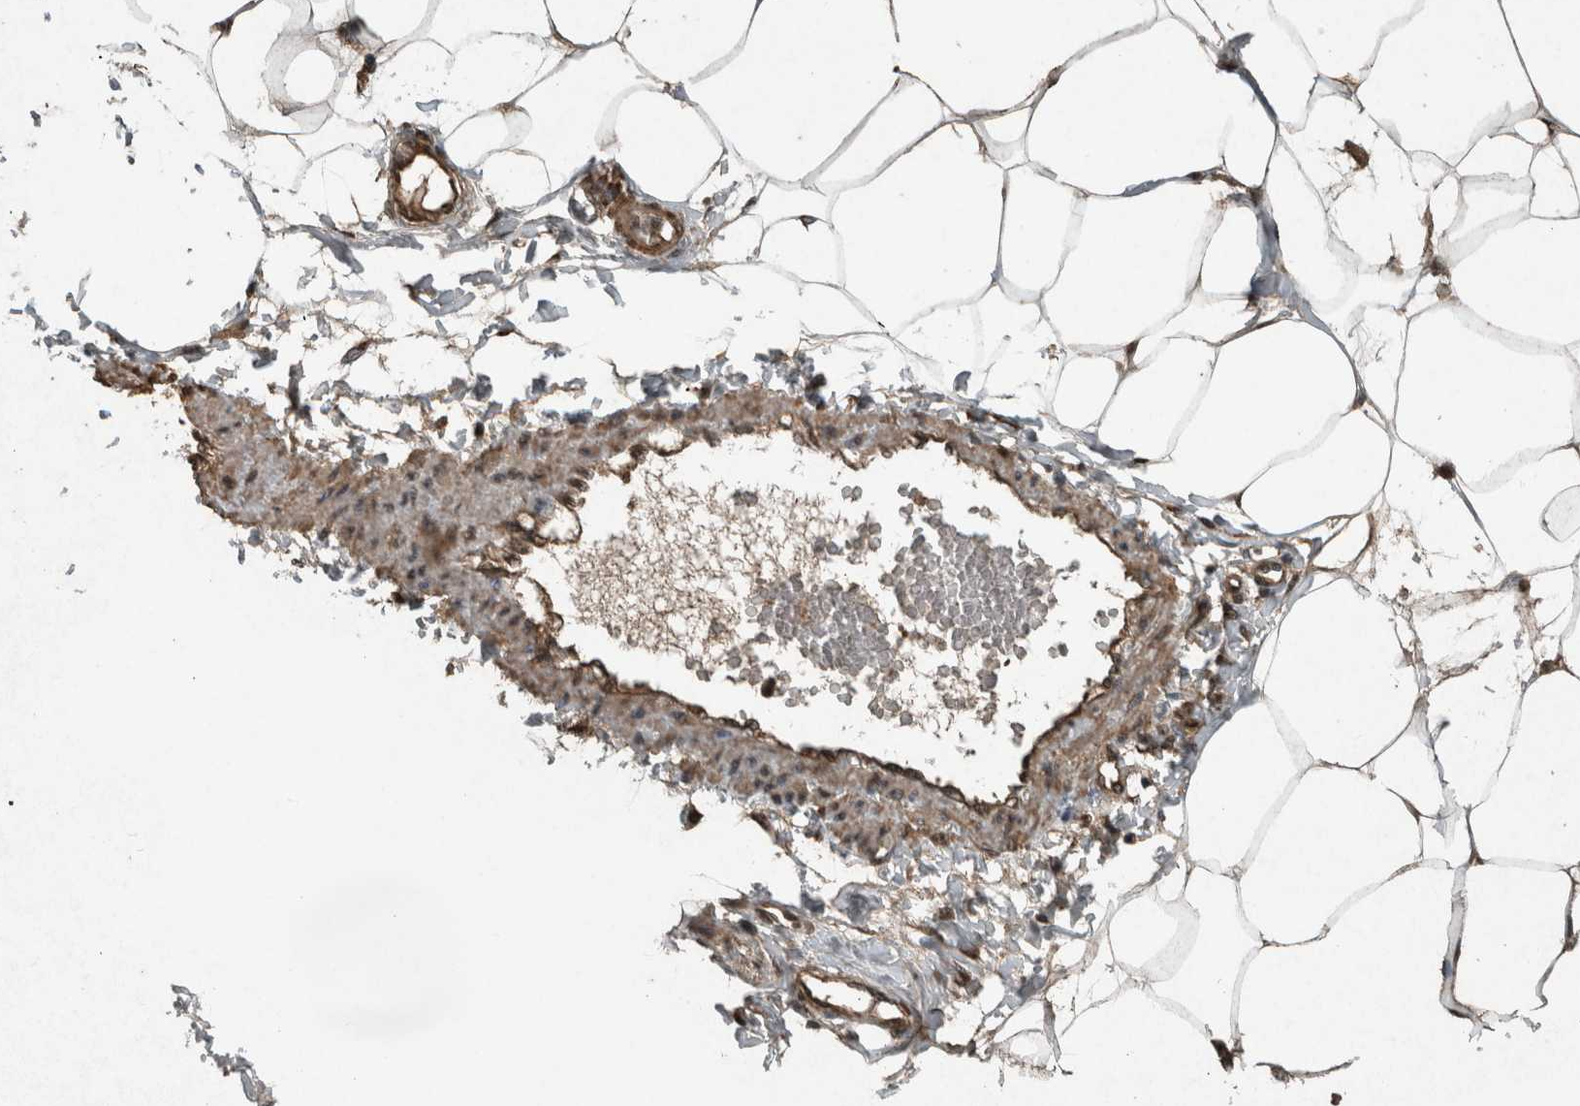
{"staining": {"intensity": "moderate", "quantity": ">75%", "location": "cytoplasmic/membranous"}, "tissue": "adipose tissue", "cell_type": "Adipocytes", "image_type": "normal", "snomed": [{"axis": "morphology", "description": "Normal tissue, NOS"}, {"axis": "morphology", "description": "Adenocarcinoma, NOS"}, {"axis": "topography", "description": "Colon"}, {"axis": "topography", "description": "Peripheral nerve tissue"}], "caption": "A high-resolution image shows immunohistochemistry staining of normal adipose tissue, which displays moderate cytoplasmic/membranous staining in approximately >75% of adipocytes.", "gene": "ARHGEF12", "patient": {"sex": "male", "age": 14}}